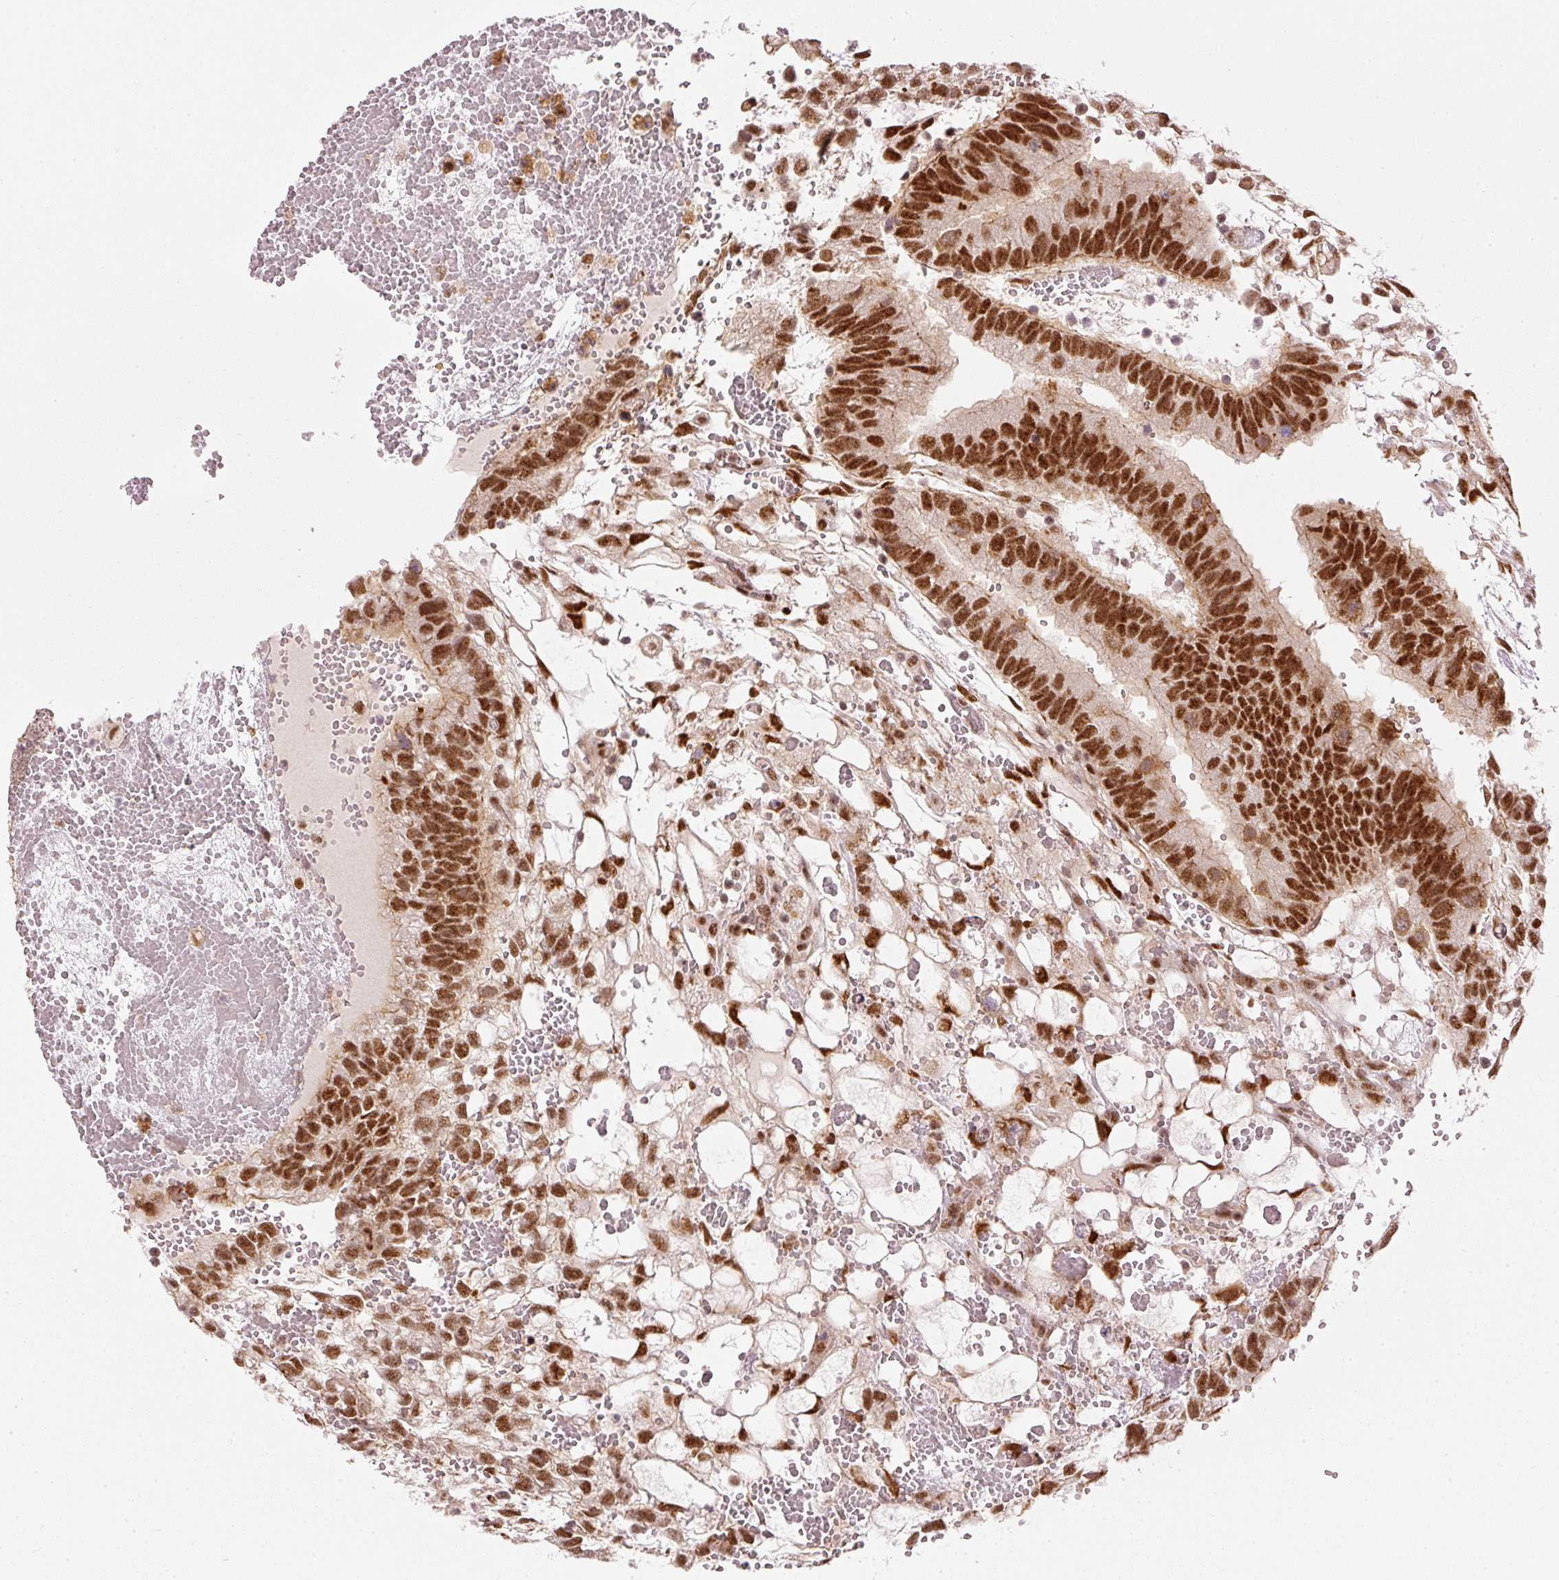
{"staining": {"intensity": "strong", "quantity": ">75%", "location": "nuclear"}, "tissue": "testis cancer", "cell_type": "Tumor cells", "image_type": "cancer", "snomed": [{"axis": "morphology", "description": "Normal tissue, NOS"}, {"axis": "morphology", "description": "Carcinoma, Embryonal, NOS"}, {"axis": "topography", "description": "Testis"}], "caption": "This photomicrograph displays immunohistochemistry (IHC) staining of testis embryonal carcinoma, with high strong nuclear expression in approximately >75% of tumor cells.", "gene": "THOC6", "patient": {"sex": "male", "age": 32}}